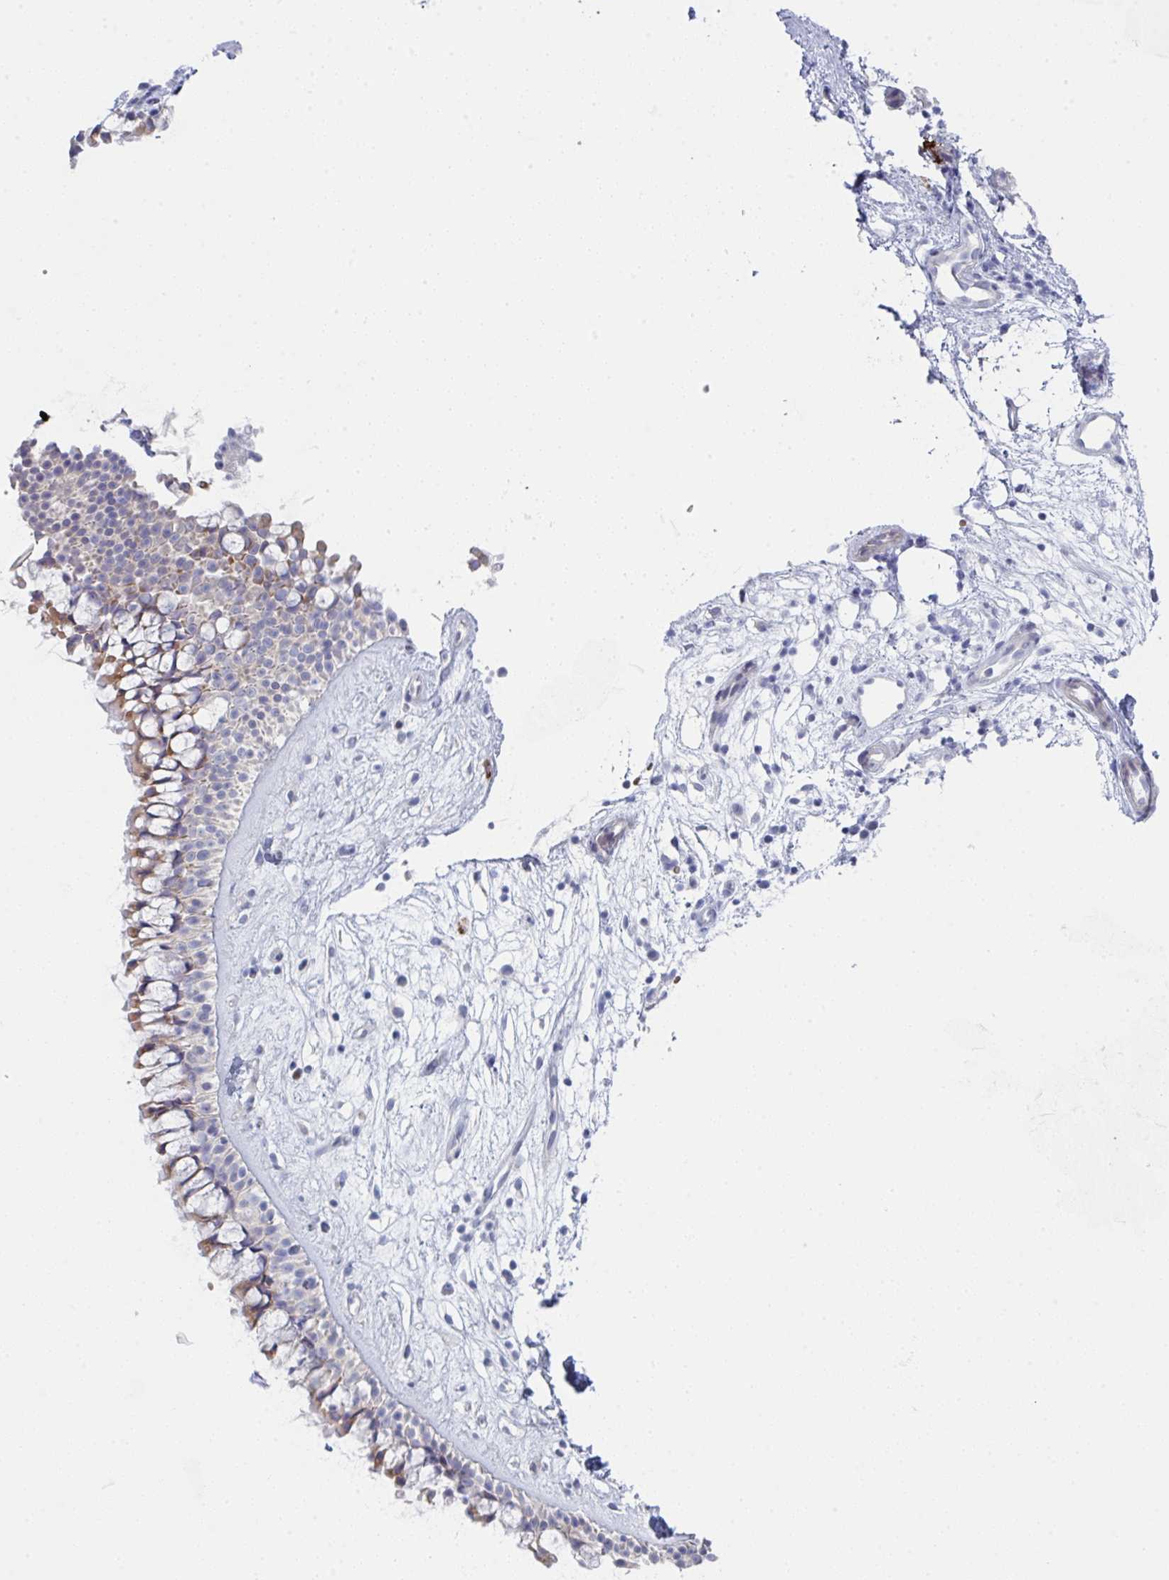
{"staining": {"intensity": "moderate", "quantity": "25%-75%", "location": "cytoplasmic/membranous"}, "tissue": "nasopharynx", "cell_type": "Respiratory epithelial cells", "image_type": "normal", "snomed": [{"axis": "morphology", "description": "Normal tissue, NOS"}, {"axis": "topography", "description": "Nasopharynx"}], "caption": "High-power microscopy captured an IHC image of benign nasopharynx, revealing moderate cytoplasmic/membranous expression in approximately 25%-75% of respiratory epithelial cells. (DAB IHC with brightfield microscopy, high magnification).", "gene": "ZNF684", "patient": {"sex": "male", "age": 32}}